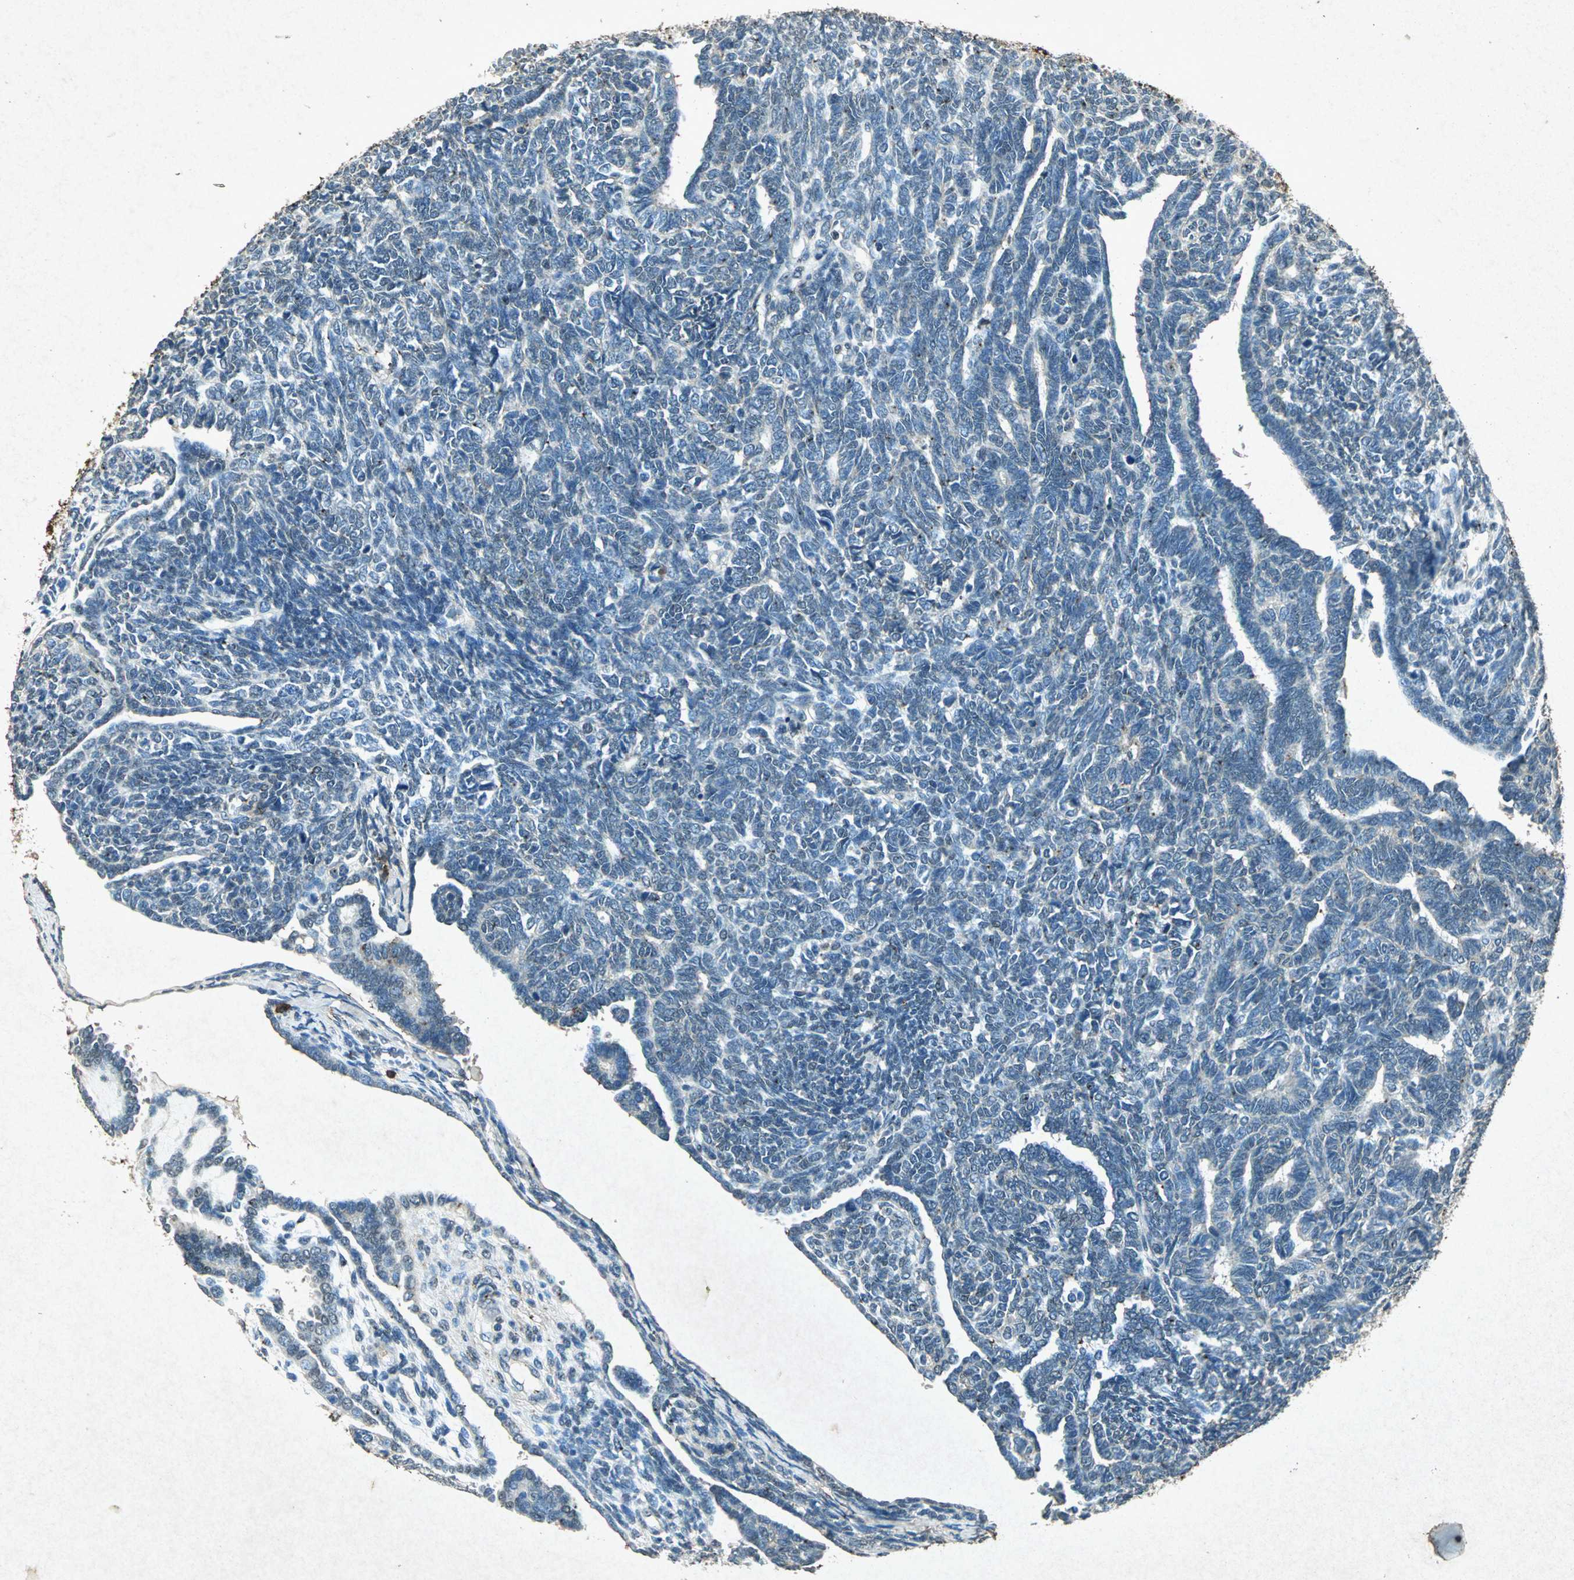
{"staining": {"intensity": "weak", "quantity": "<25%", "location": "cytoplasmic/membranous"}, "tissue": "endometrial cancer", "cell_type": "Tumor cells", "image_type": "cancer", "snomed": [{"axis": "morphology", "description": "Neoplasm, malignant, NOS"}, {"axis": "topography", "description": "Endometrium"}], "caption": "Immunohistochemistry (IHC) photomicrograph of endometrial cancer (neoplasm (malignant)) stained for a protein (brown), which reveals no positivity in tumor cells. (DAB (3,3'-diaminobenzidine) immunohistochemistry (IHC) visualized using brightfield microscopy, high magnification).", "gene": "PSEN1", "patient": {"sex": "female", "age": 74}}